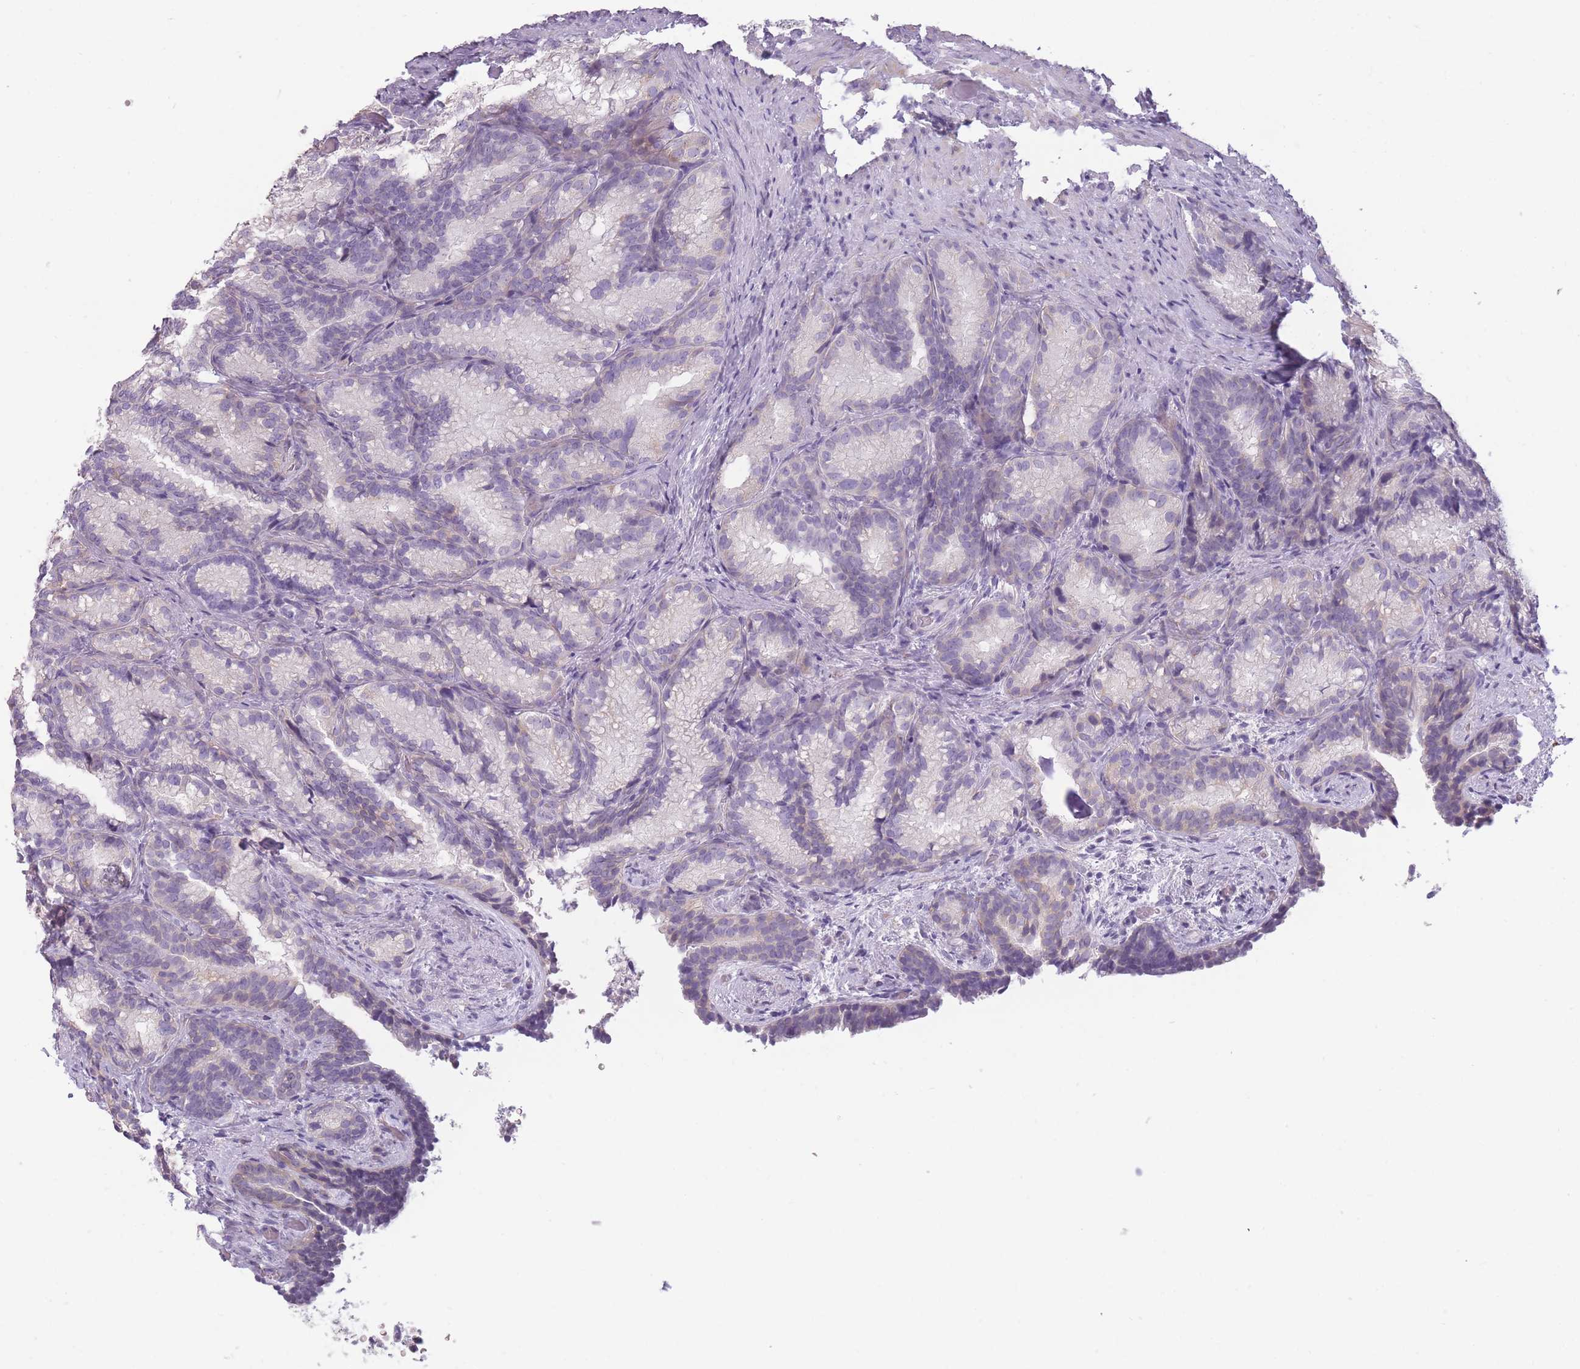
{"staining": {"intensity": "negative", "quantity": "none", "location": "none"}, "tissue": "seminal vesicle", "cell_type": "Glandular cells", "image_type": "normal", "snomed": [{"axis": "morphology", "description": "Normal tissue, NOS"}, {"axis": "topography", "description": "Seminal veicle"}], "caption": "Glandular cells are negative for protein expression in unremarkable human seminal vesicle.", "gene": "TMEM236", "patient": {"sex": "male", "age": 58}}